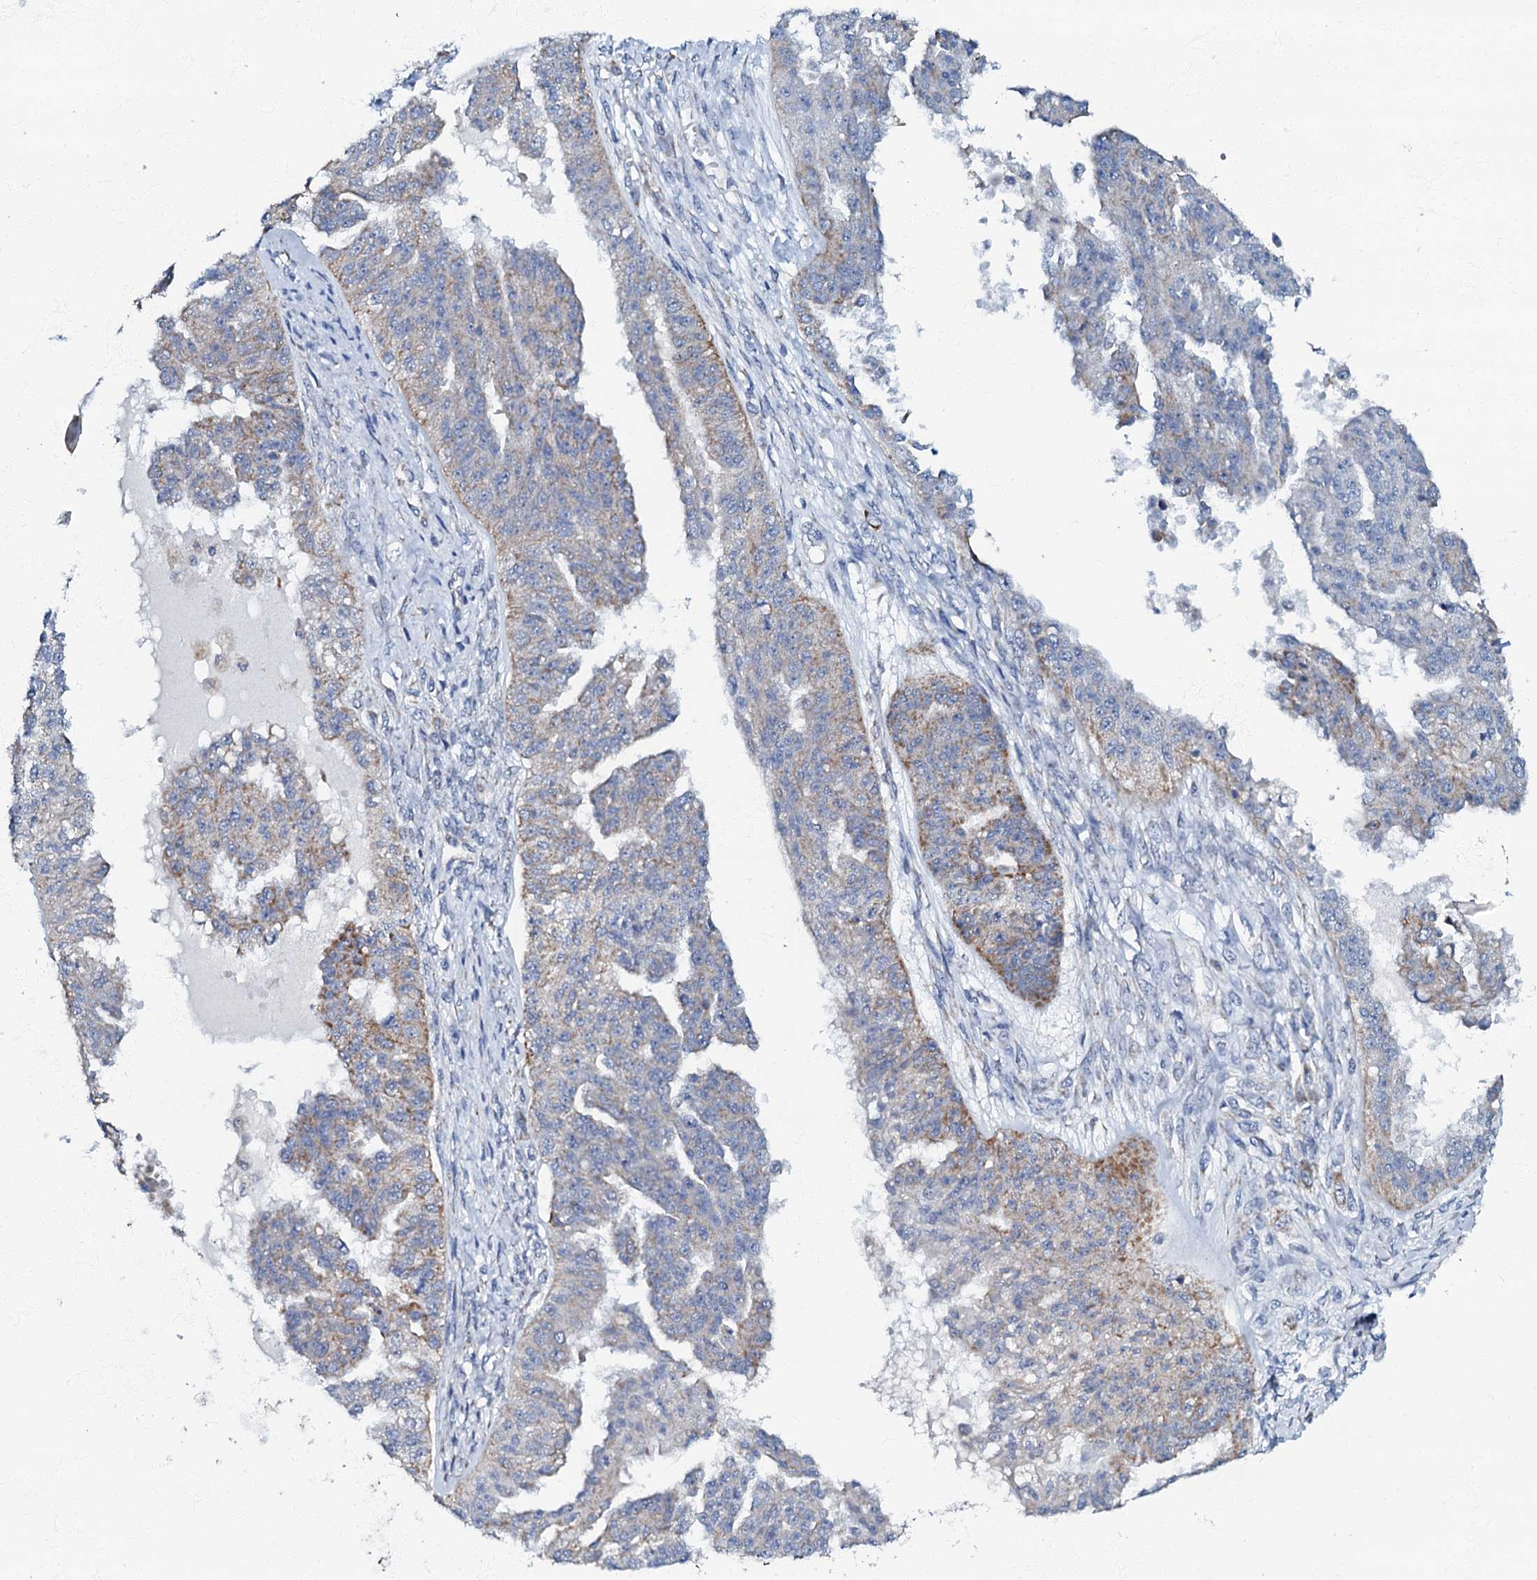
{"staining": {"intensity": "moderate", "quantity": "25%-75%", "location": "cytoplasmic/membranous"}, "tissue": "ovarian cancer", "cell_type": "Tumor cells", "image_type": "cancer", "snomed": [{"axis": "morphology", "description": "Cystadenocarcinoma, serous, NOS"}, {"axis": "topography", "description": "Ovary"}], "caption": "This histopathology image shows IHC staining of human serous cystadenocarcinoma (ovarian), with medium moderate cytoplasmic/membranous expression in approximately 25%-75% of tumor cells.", "gene": "MRPL51", "patient": {"sex": "female", "age": 58}}